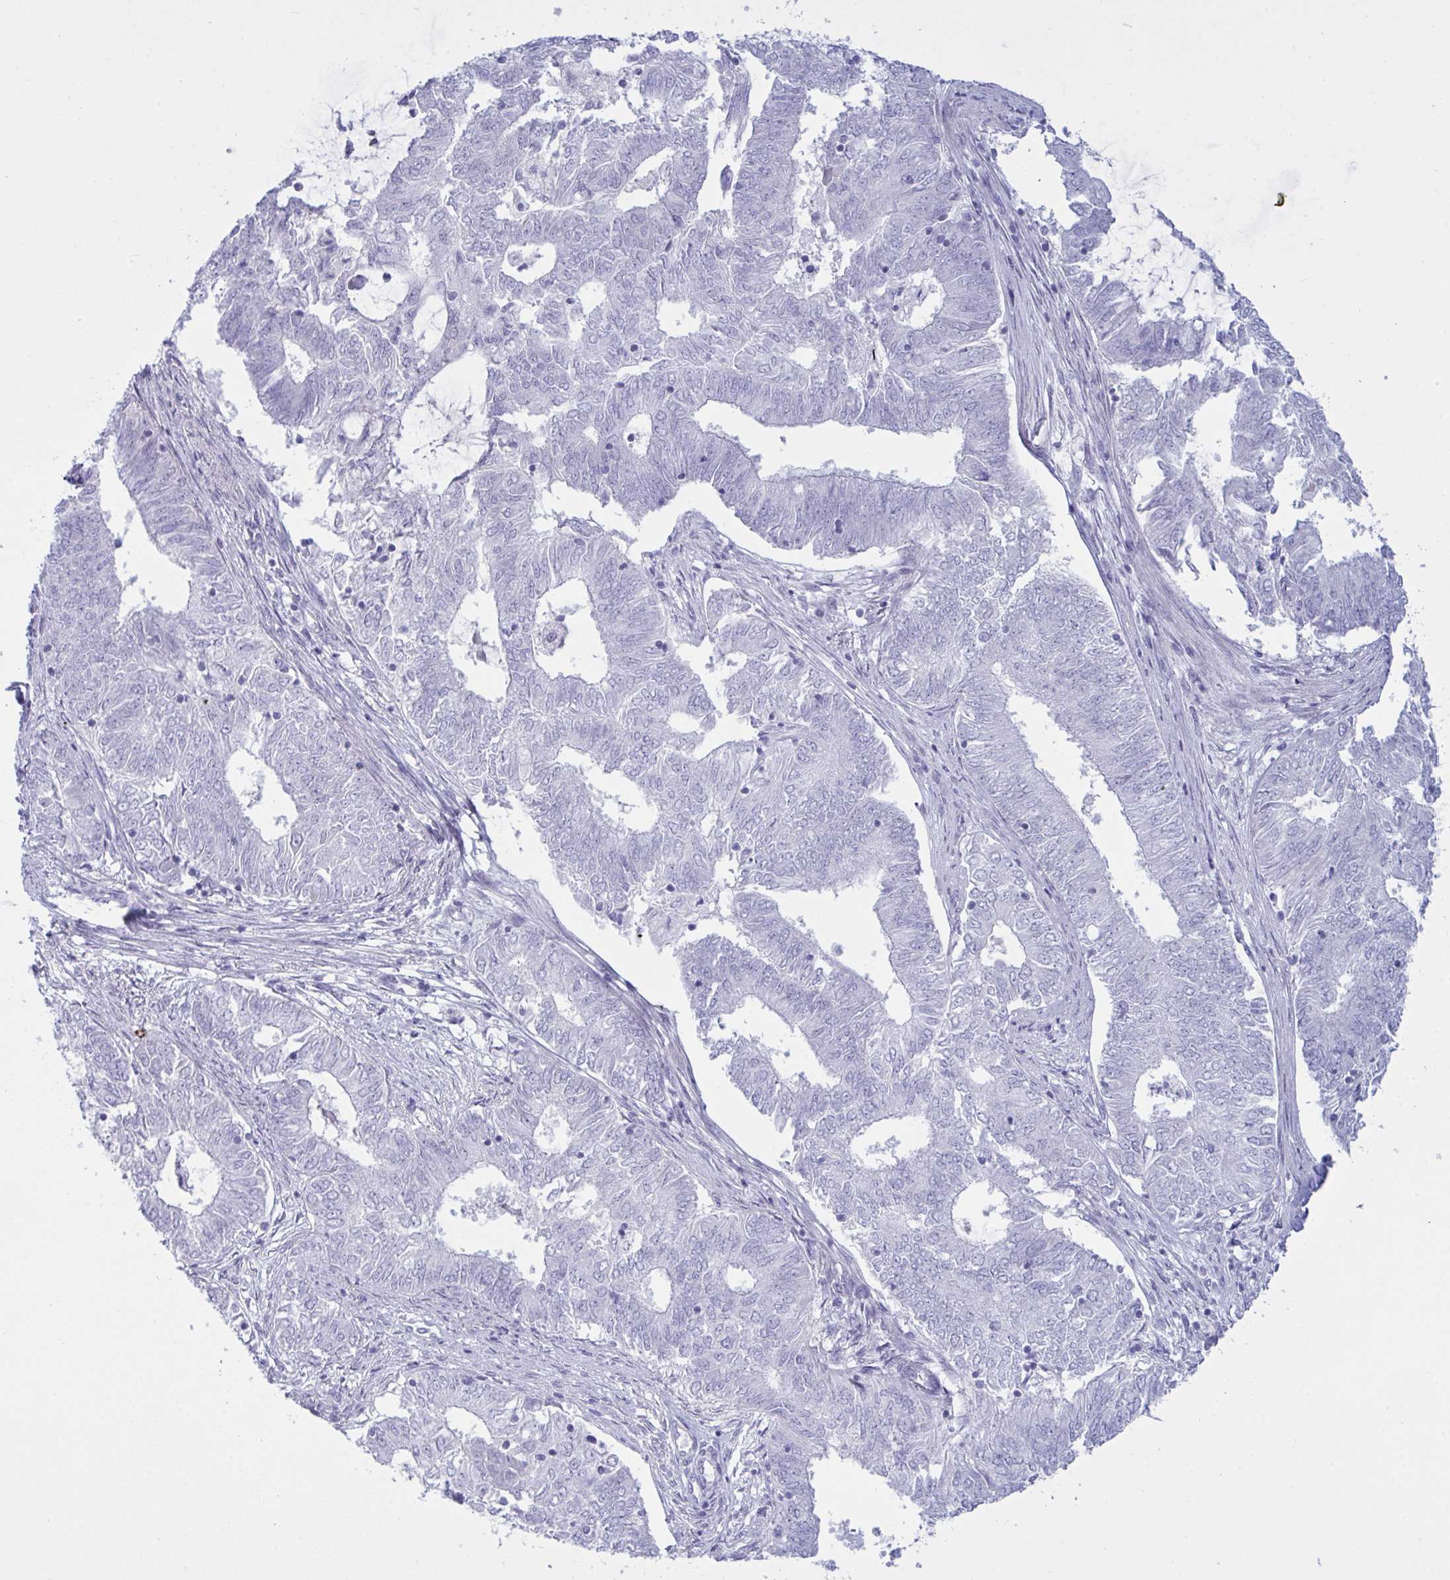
{"staining": {"intensity": "negative", "quantity": "none", "location": "none"}, "tissue": "endometrial cancer", "cell_type": "Tumor cells", "image_type": "cancer", "snomed": [{"axis": "morphology", "description": "Adenocarcinoma, NOS"}, {"axis": "topography", "description": "Endometrium"}], "caption": "The IHC photomicrograph has no significant expression in tumor cells of endometrial cancer tissue.", "gene": "ZNF684", "patient": {"sex": "female", "age": 62}}